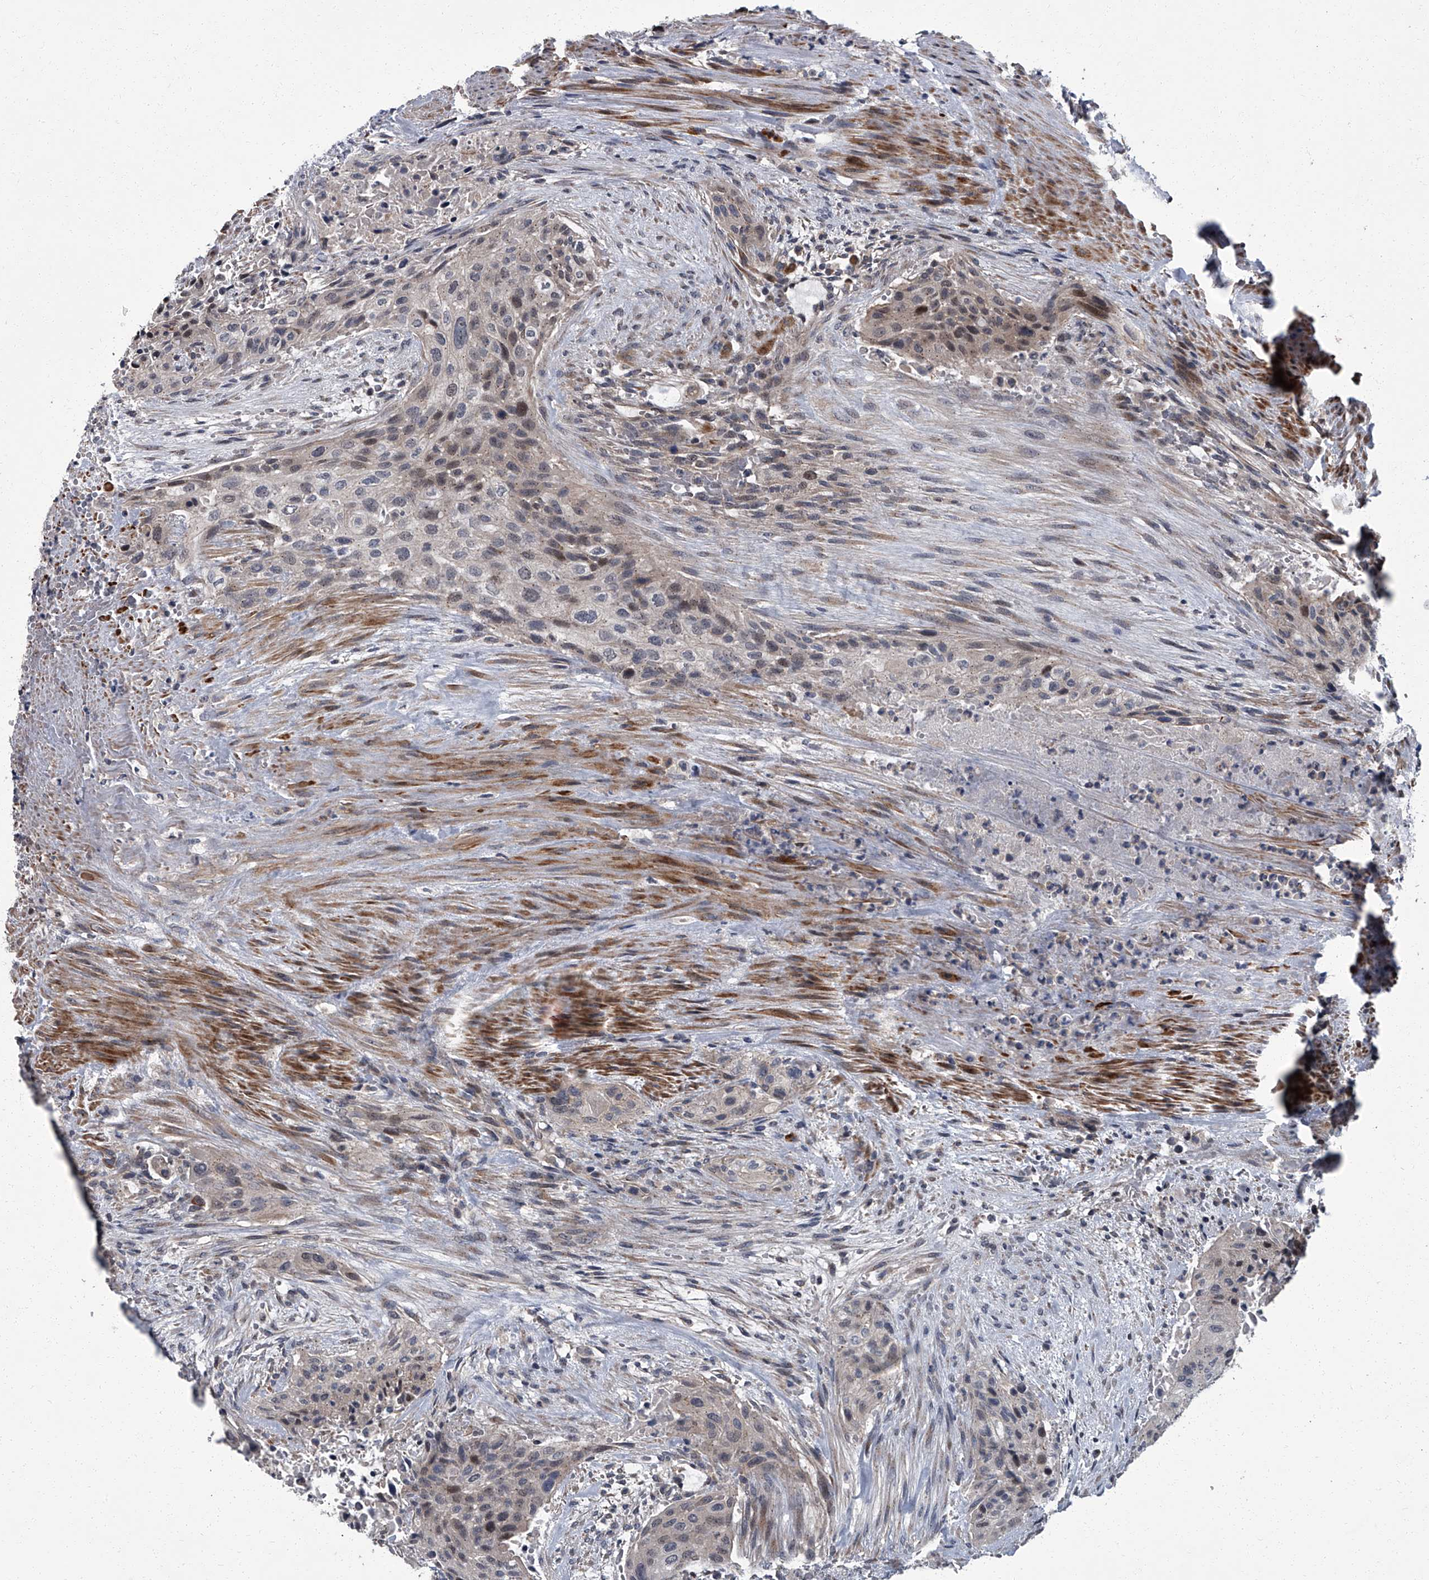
{"staining": {"intensity": "weak", "quantity": "<25%", "location": "nuclear"}, "tissue": "urothelial cancer", "cell_type": "Tumor cells", "image_type": "cancer", "snomed": [{"axis": "morphology", "description": "Urothelial carcinoma, High grade"}, {"axis": "topography", "description": "Urinary bladder"}], "caption": "Immunohistochemistry (IHC) image of human high-grade urothelial carcinoma stained for a protein (brown), which reveals no expression in tumor cells. (DAB immunohistochemistry, high magnification).", "gene": "ZNF274", "patient": {"sex": "male", "age": 35}}